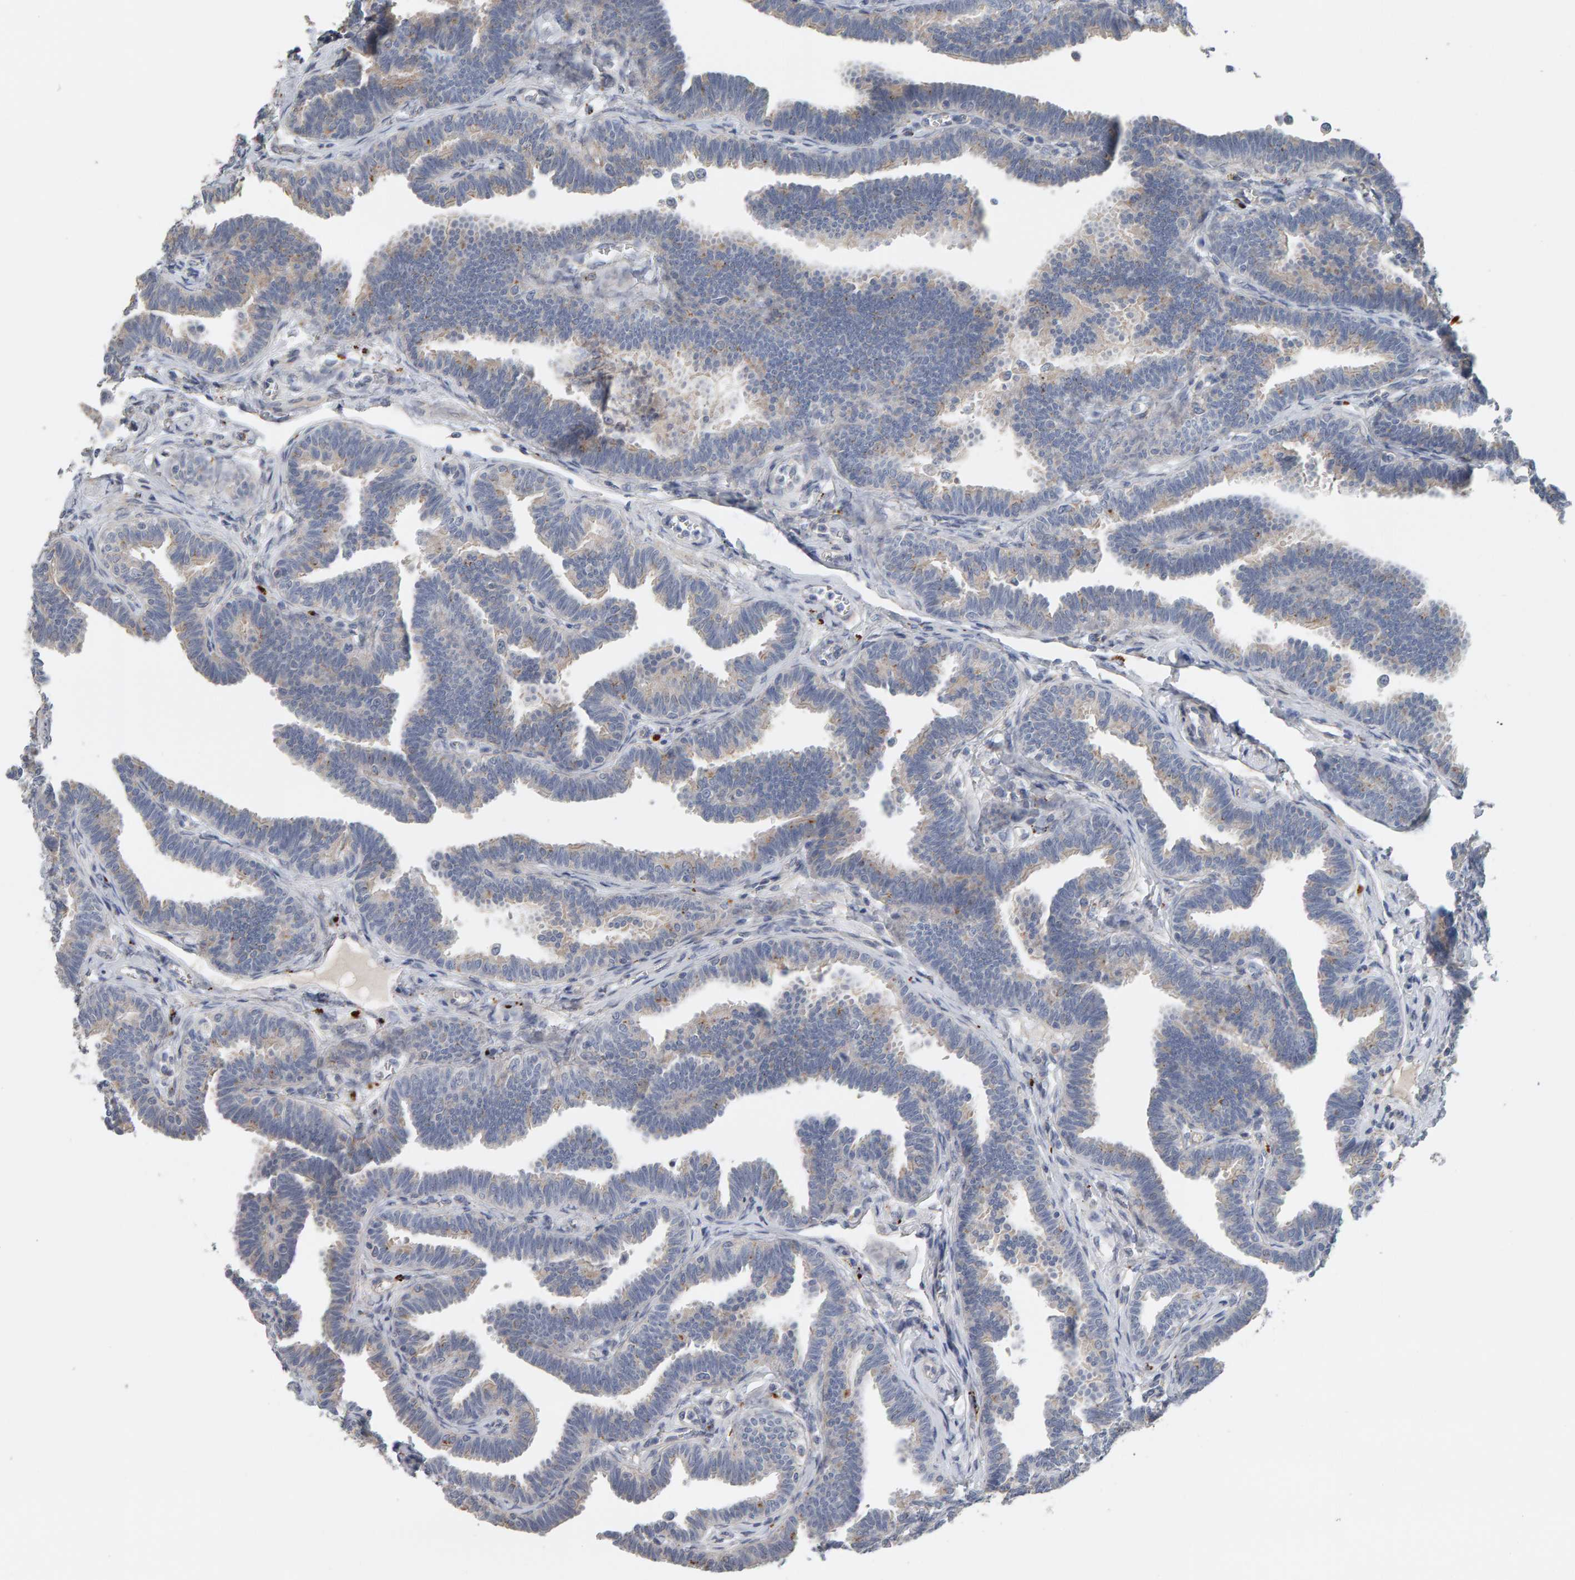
{"staining": {"intensity": "moderate", "quantity": "<25%", "location": "cytoplasmic/membranous"}, "tissue": "fallopian tube", "cell_type": "Glandular cells", "image_type": "normal", "snomed": [{"axis": "morphology", "description": "Normal tissue, NOS"}, {"axis": "topography", "description": "Fallopian tube"}, {"axis": "topography", "description": "Ovary"}], "caption": "High-magnification brightfield microscopy of unremarkable fallopian tube stained with DAB (brown) and counterstained with hematoxylin (blue). glandular cells exhibit moderate cytoplasmic/membranous staining is appreciated in about<25% of cells. (brown staining indicates protein expression, while blue staining denotes nuclei).", "gene": "IPPK", "patient": {"sex": "female", "age": 23}}